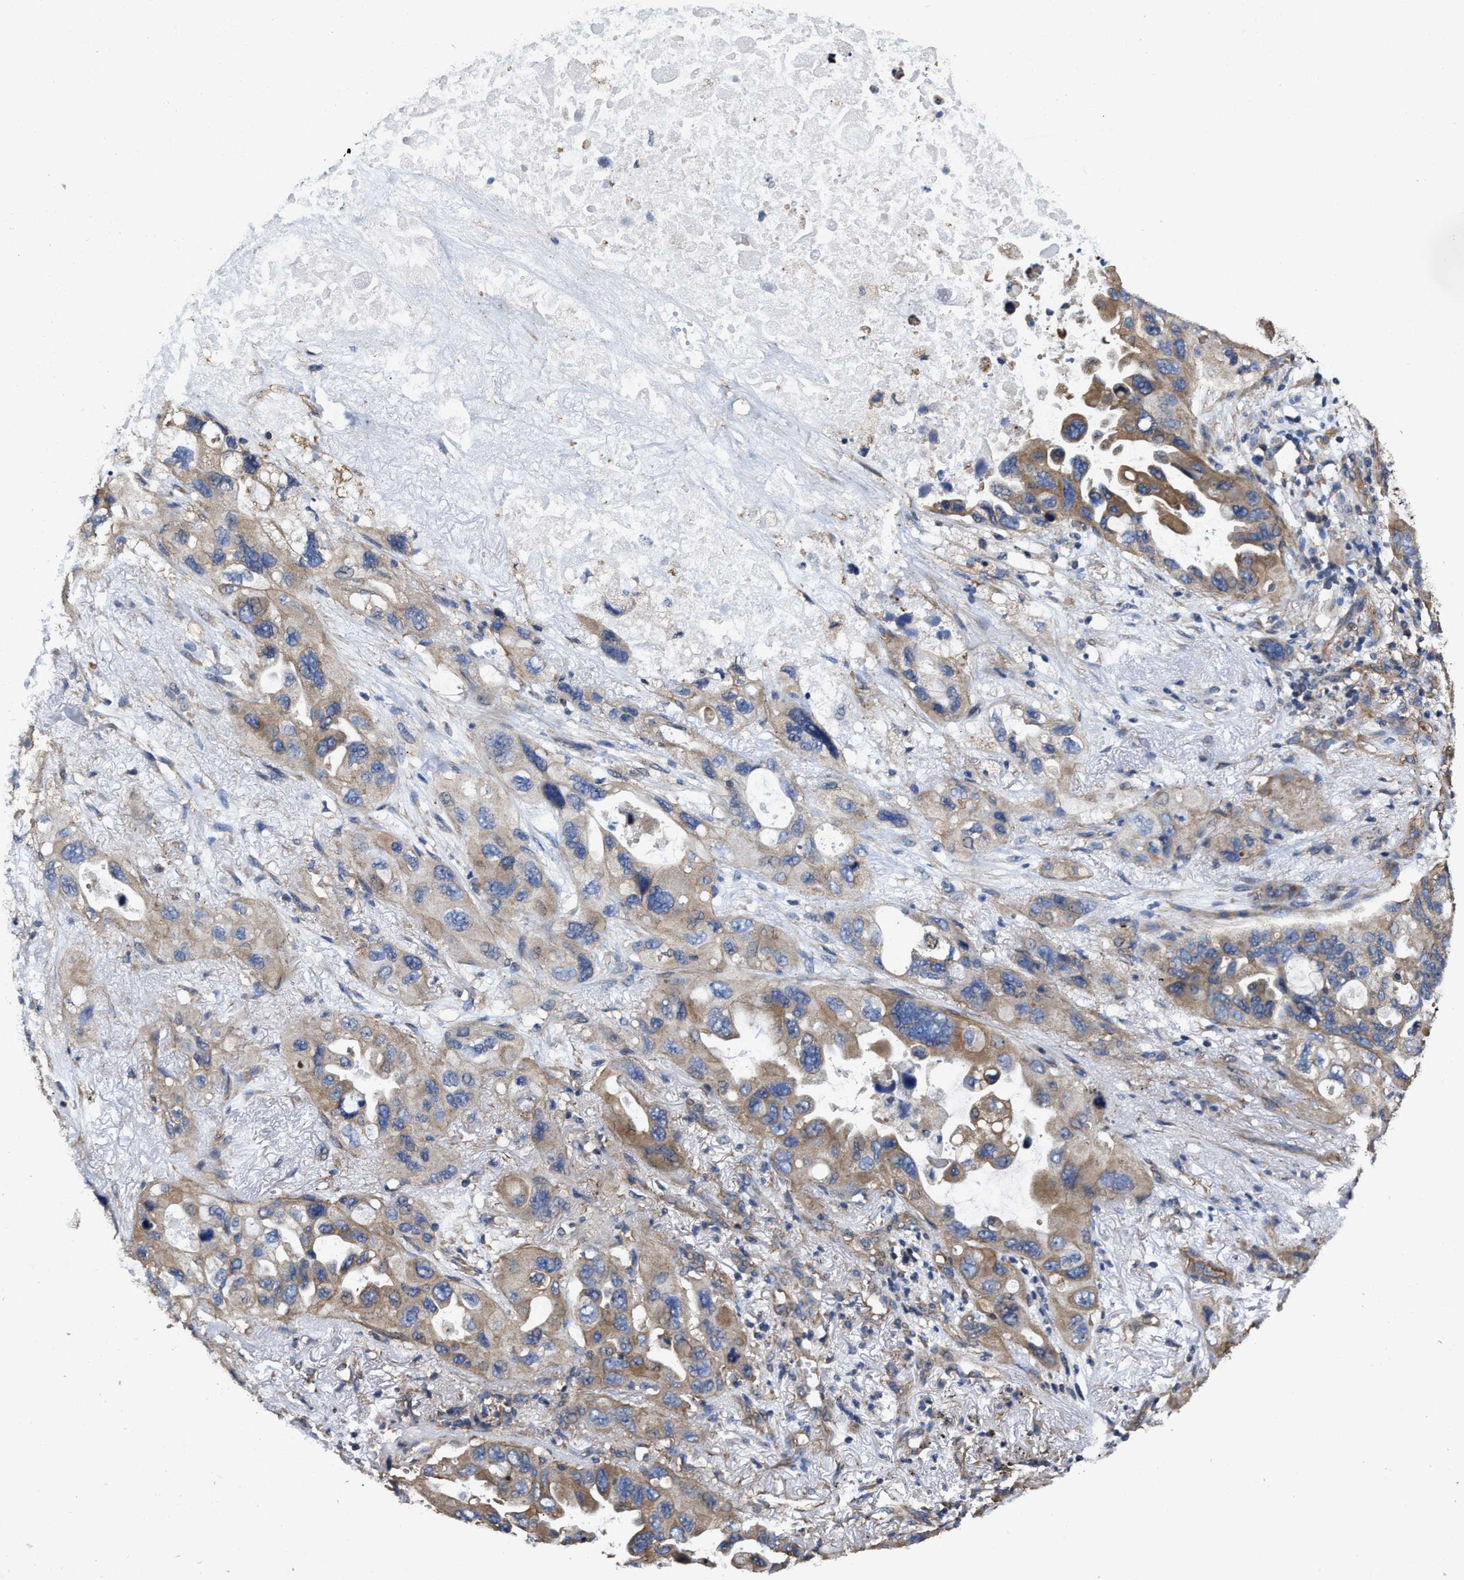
{"staining": {"intensity": "moderate", "quantity": ">75%", "location": "cytoplasmic/membranous"}, "tissue": "lung cancer", "cell_type": "Tumor cells", "image_type": "cancer", "snomed": [{"axis": "morphology", "description": "Squamous cell carcinoma, NOS"}, {"axis": "topography", "description": "Lung"}], "caption": "A brown stain labels moderate cytoplasmic/membranous staining of a protein in lung squamous cell carcinoma tumor cells. (IHC, brightfield microscopy, high magnification).", "gene": "SFXN4", "patient": {"sex": "female", "age": 73}}